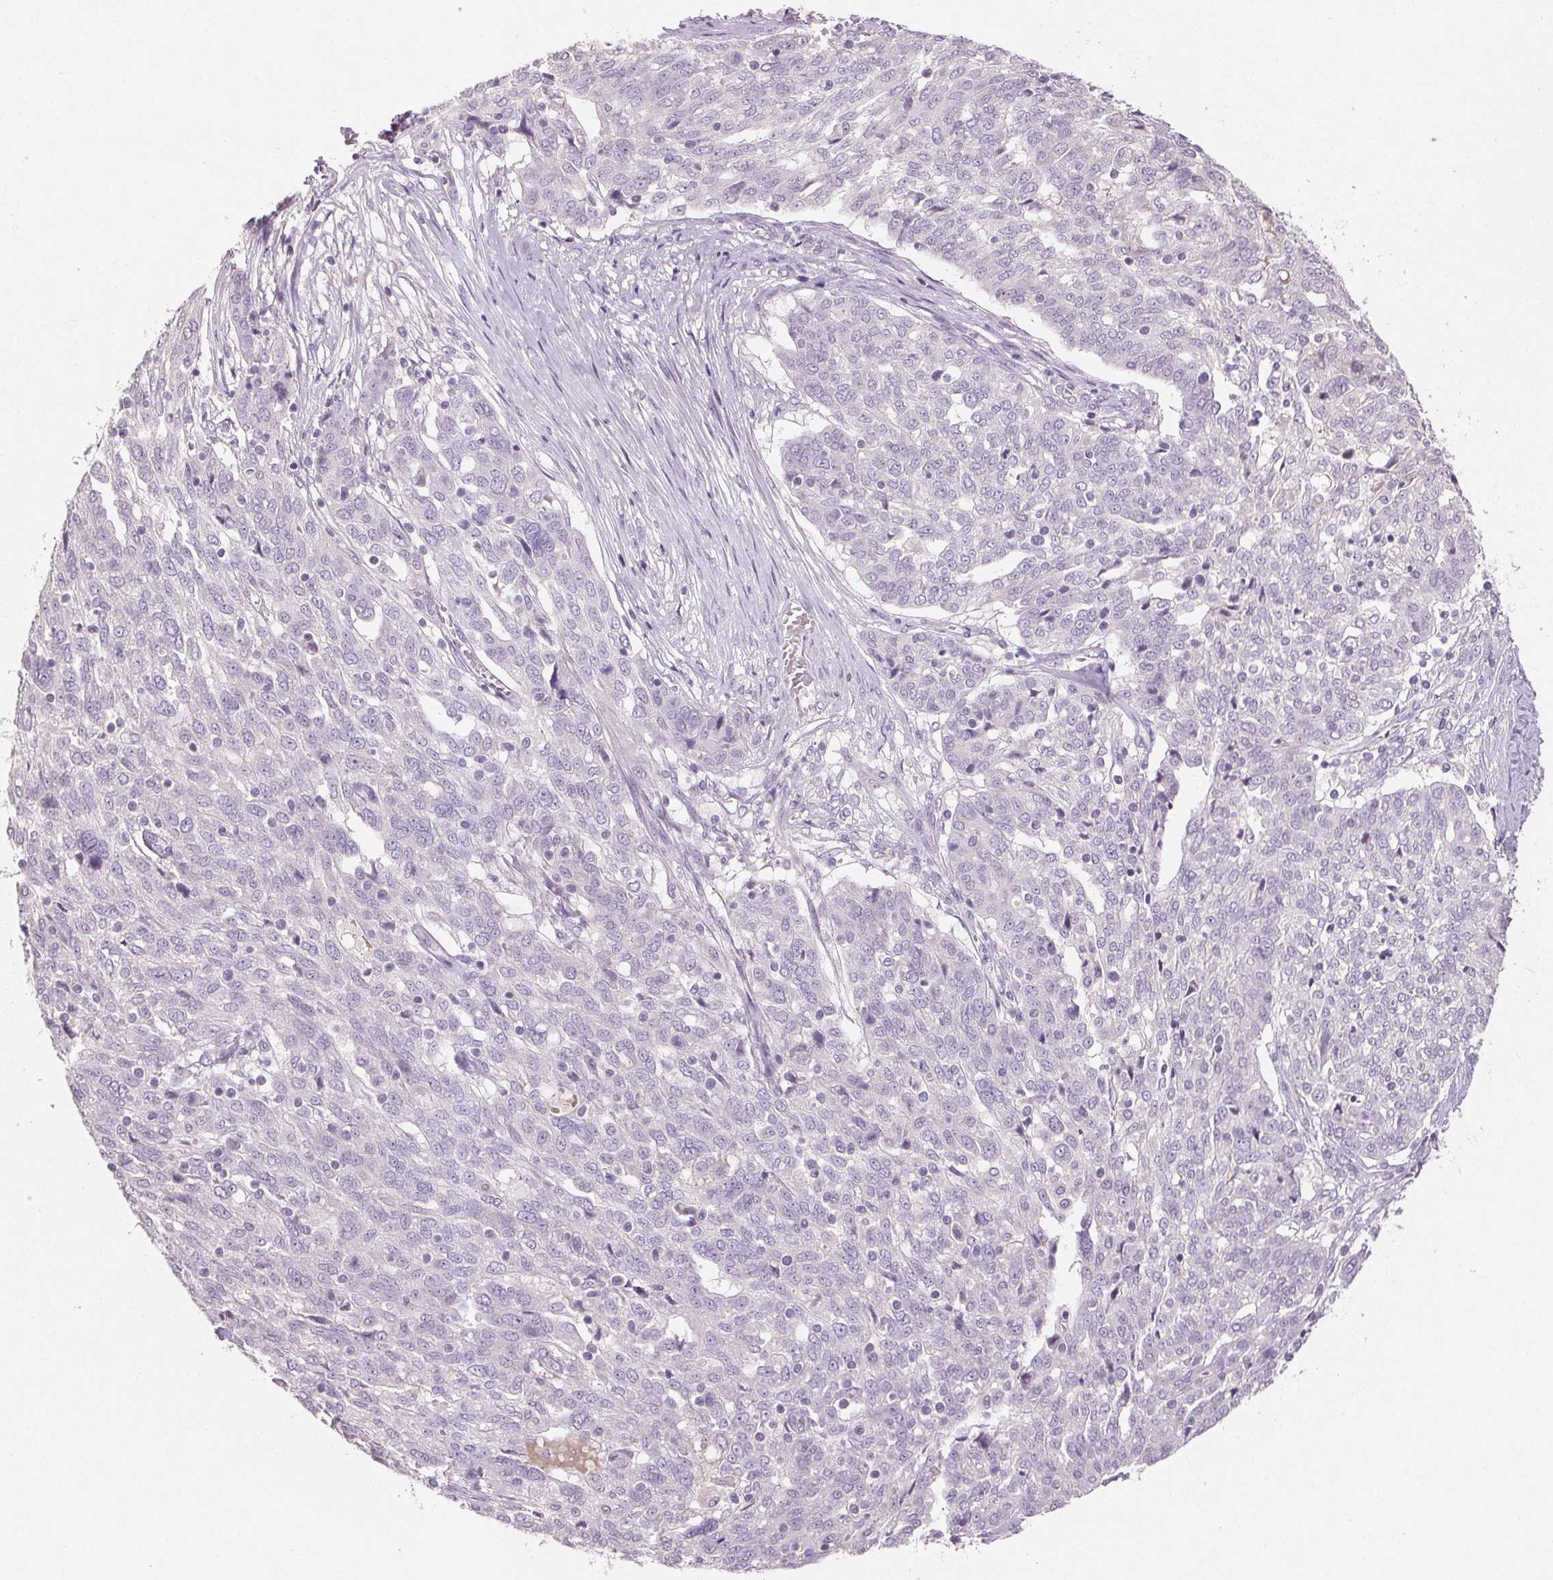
{"staining": {"intensity": "negative", "quantity": "none", "location": "none"}, "tissue": "ovarian cancer", "cell_type": "Tumor cells", "image_type": "cancer", "snomed": [{"axis": "morphology", "description": "Cystadenocarcinoma, serous, NOS"}, {"axis": "topography", "description": "Ovary"}], "caption": "Serous cystadenocarcinoma (ovarian) stained for a protein using immunohistochemistry displays no staining tumor cells.", "gene": "CXCL5", "patient": {"sex": "female", "age": 67}}